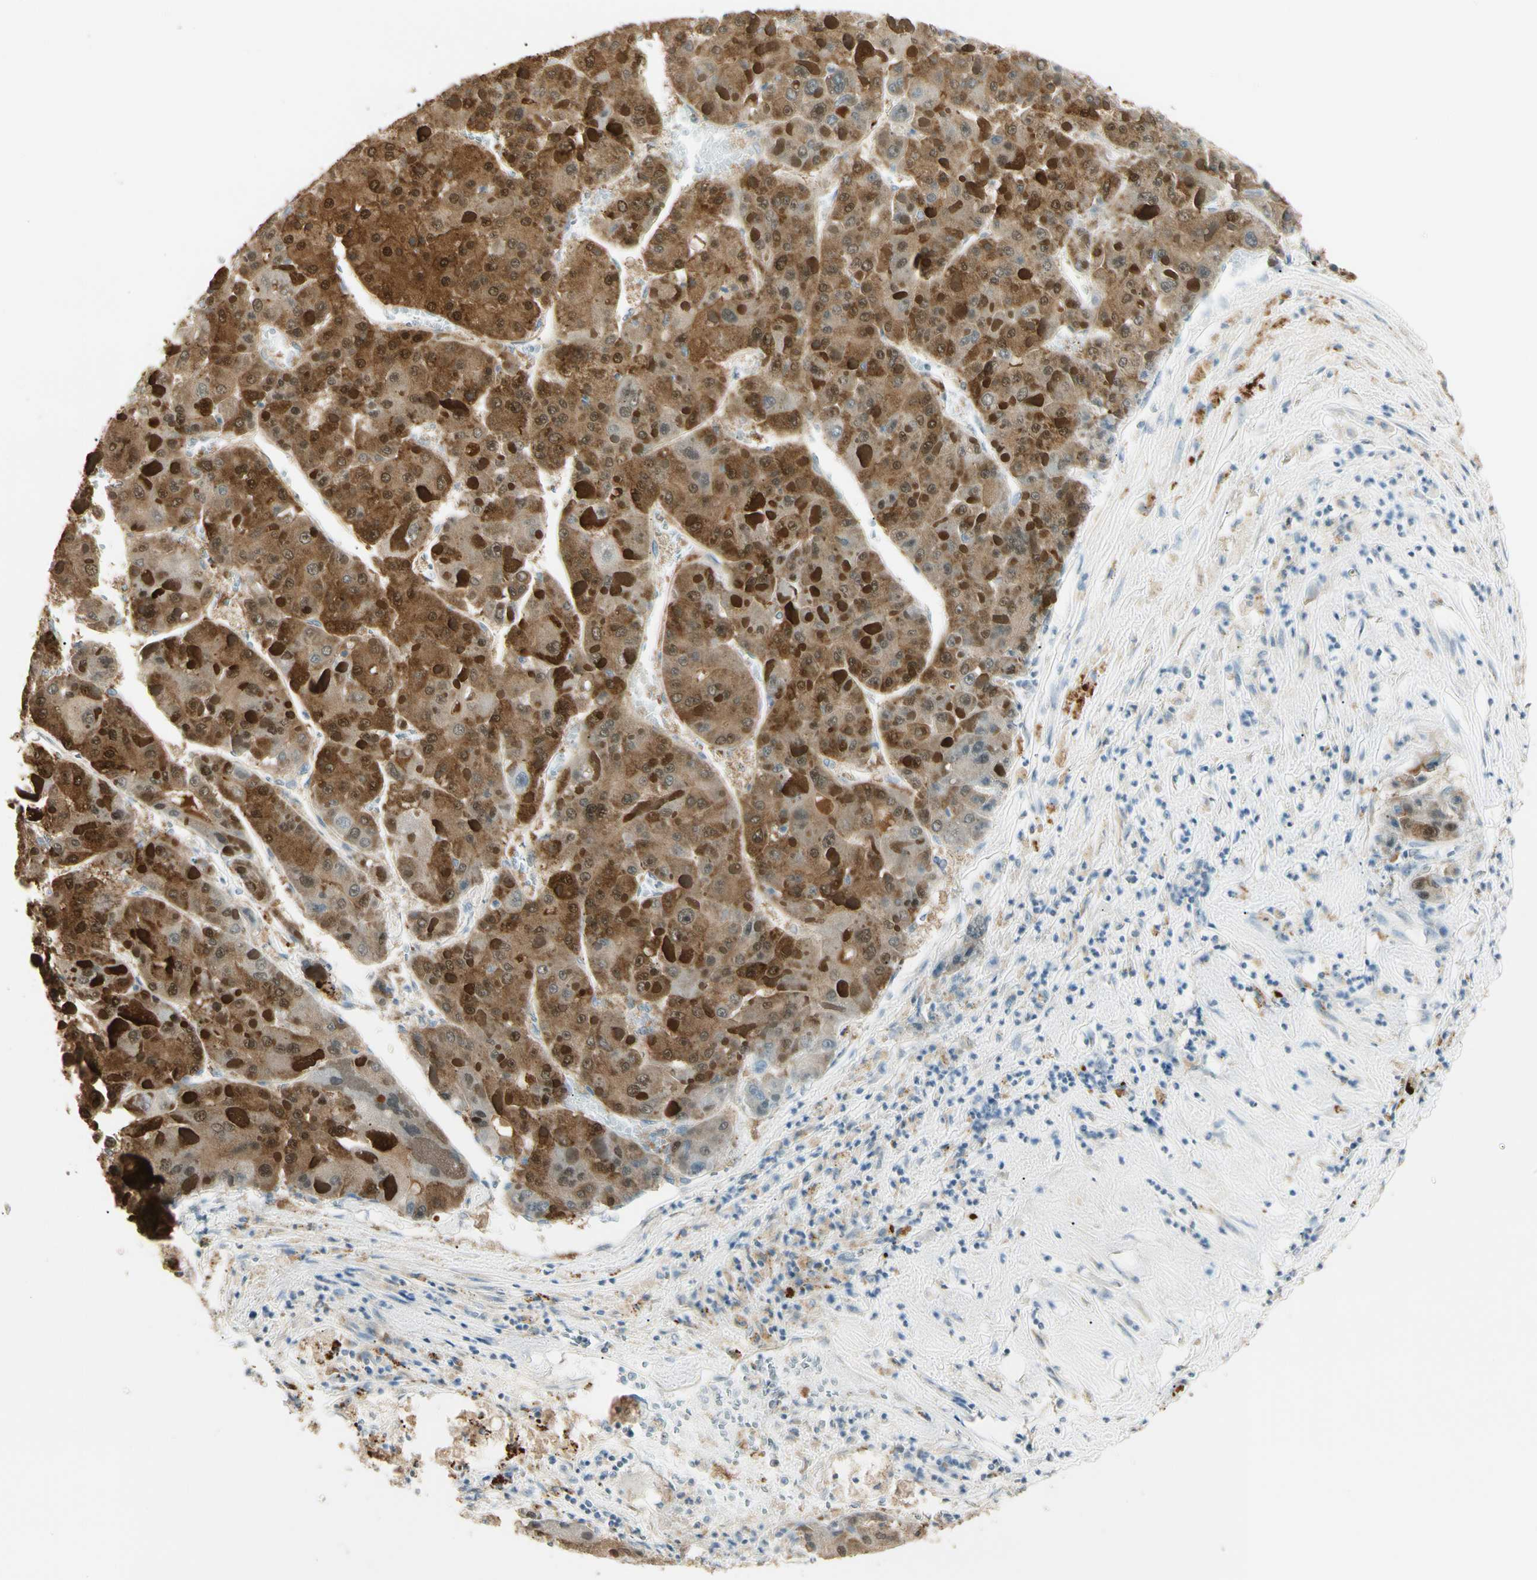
{"staining": {"intensity": "moderate", "quantity": ">75%", "location": "cytoplasmic/membranous,nuclear"}, "tissue": "liver cancer", "cell_type": "Tumor cells", "image_type": "cancer", "snomed": [{"axis": "morphology", "description": "Carcinoma, Hepatocellular, NOS"}, {"axis": "topography", "description": "Liver"}], "caption": "A micrograph of human liver hepatocellular carcinoma stained for a protein demonstrates moderate cytoplasmic/membranous and nuclear brown staining in tumor cells.", "gene": "GNE", "patient": {"sex": "female", "age": 73}}